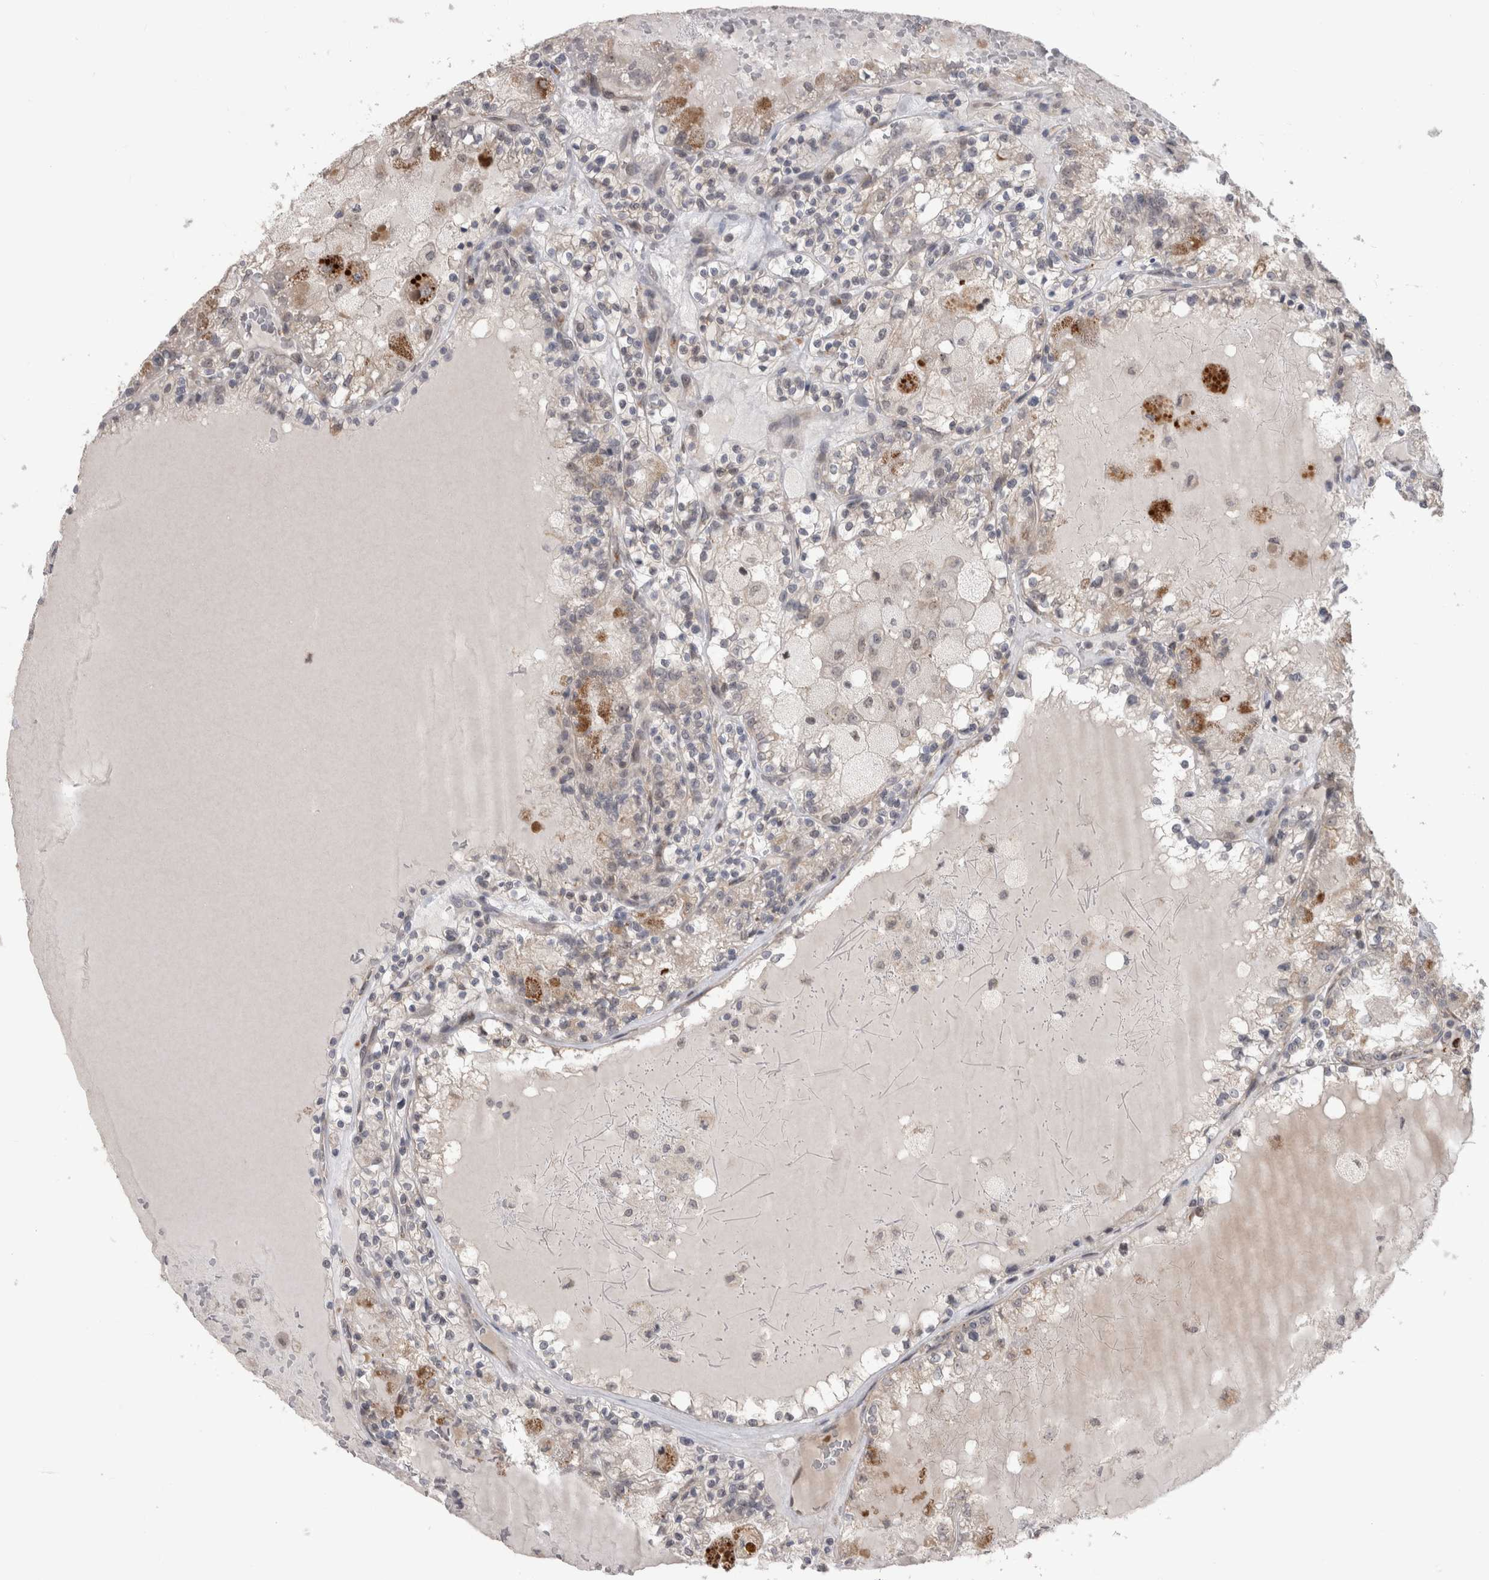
{"staining": {"intensity": "moderate", "quantity": "25%-75%", "location": "cytoplasmic/membranous"}, "tissue": "renal cancer", "cell_type": "Tumor cells", "image_type": "cancer", "snomed": [{"axis": "morphology", "description": "Adenocarcinoma, NOS"}, {"axis": "topography", "description": "Kidney"}], "caption": "Moderate cytoplasmic/membranous protein staining is identified in about 25%-75% of tumor cells in renal adenocarcinoma. Using DAB (brown) and hematoxylin (blue) stains, captured at high magnification using brightfield microscopy.", "gene": "MTBP", "patient": {"sex": "female", "age": 56}}